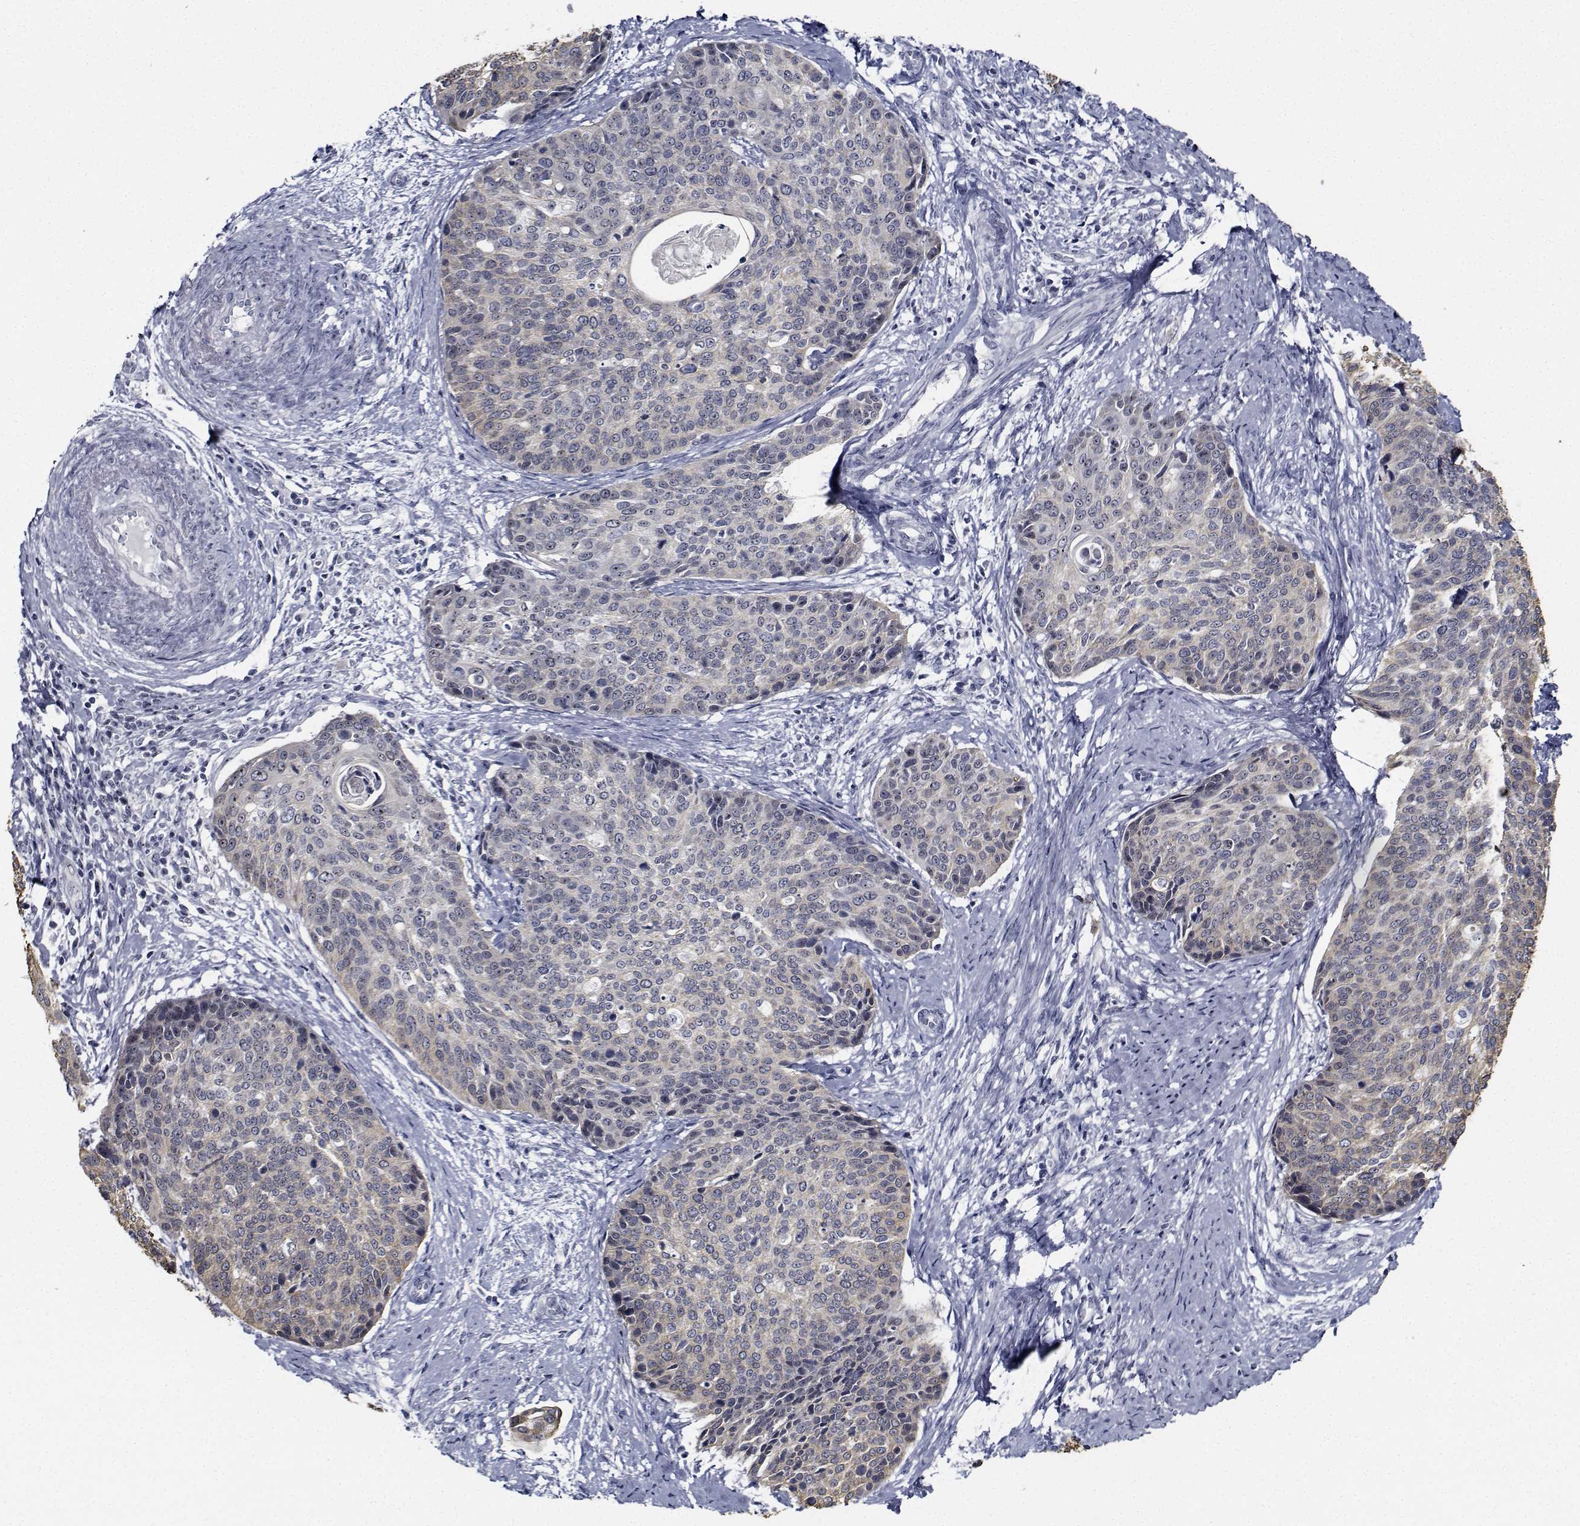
{"staining": {"intensity": "negative", "quantity": "none", "location": "none"}, "tissue": "cervical cancer", "cell_type": "Tumor cells", "image_type": "cancer", "snomed": [{"axis": "morphology", "description": "Squamous cell carcinoma, NOS"}, {"axis": "topography", "description": "Cervix"}], "caption": "Immunohistochemical staining of human squamous cell carcinoma (cervical) exhibits no significant positivity in tumor cells.", "gene": "NVL", "patient": {"sex": "female", "age": 69}}